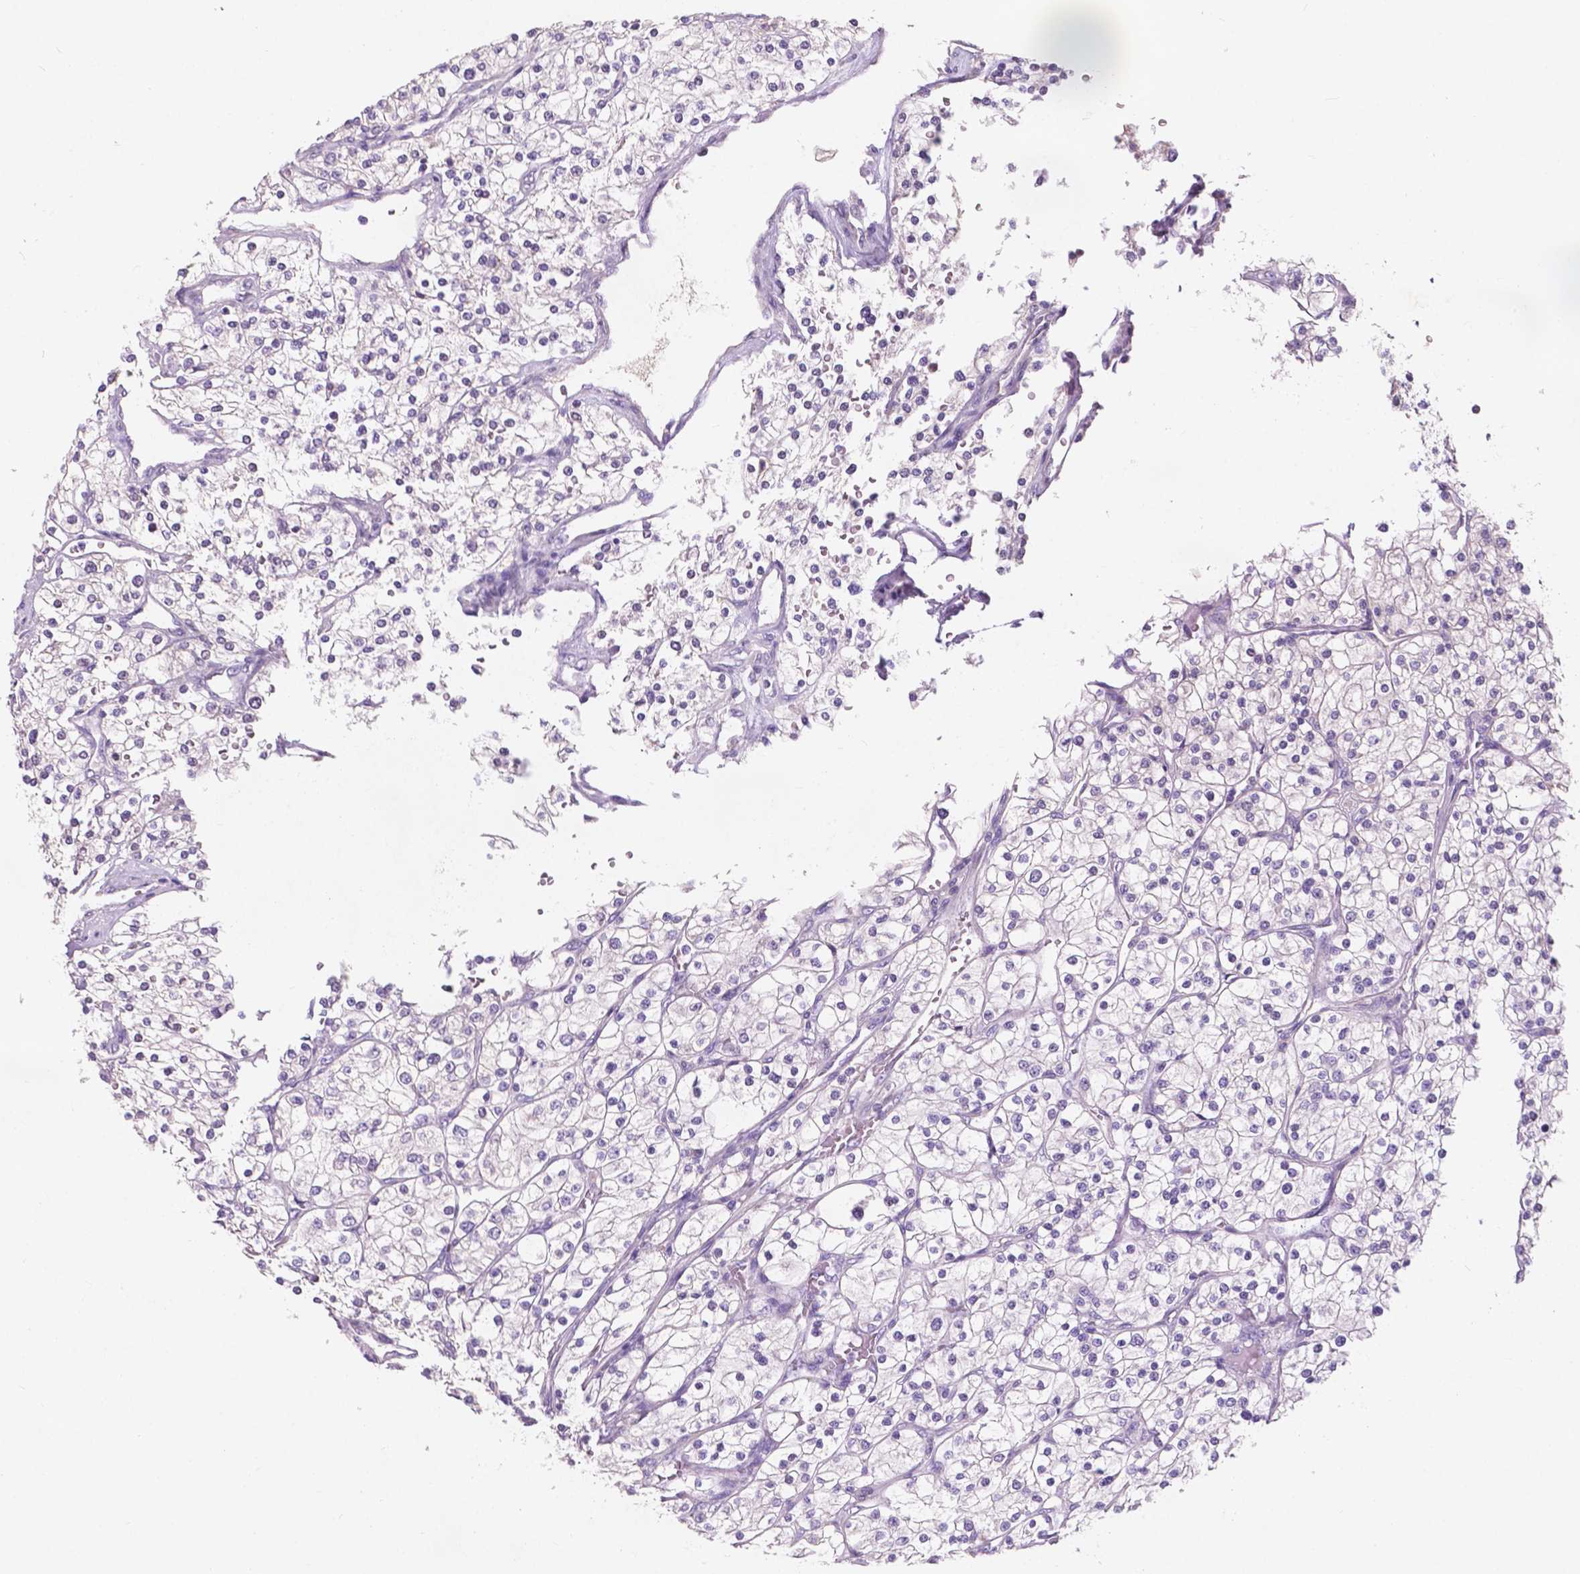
{"staining": {"intensity": "negative", "quantity": "none", "location": "none"}, "tissue": "renal cancer", "cell_type": "Tumor cells", "image_type": "cancer", "snomed": [{"axis": "morphology", "description": "Adenocarcinoma, NOS"}, {"axis": "topography", "description": "Kidney"}], "caption": "Tumor cells show no significant expression in renal cancer (adenocarcinoma).", "gene": "IREB2", "patient": {"sex": "male", "age": 80}}